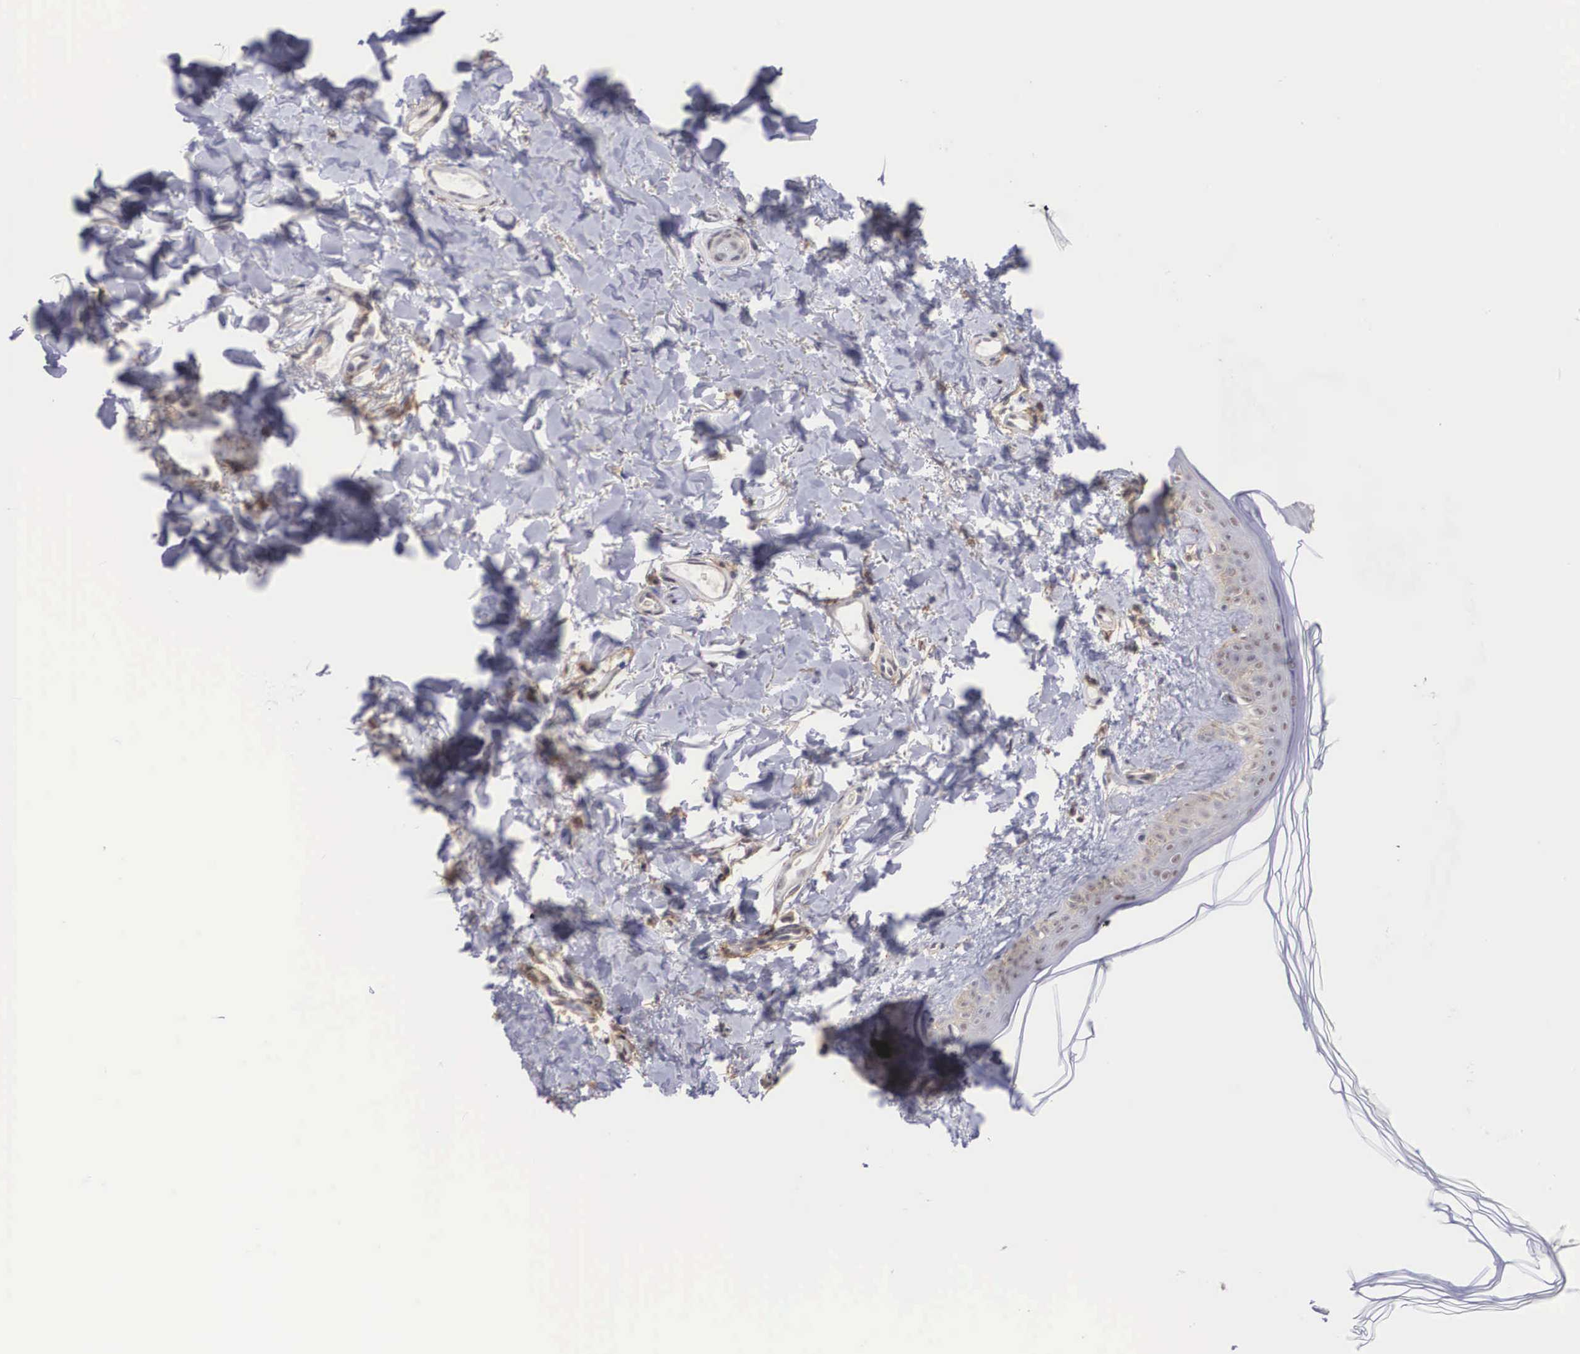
{"staining": {"intensity": "negative", "quantity": "none", "location": "none"}, "tissue": "skin", "cell_type": "Fibroblasts", "image_type": "normal", "snomed": [{"axis": "morphology", "description": "Normal tissue, NOS"}, {"axis": "topography", "description": "Skin"}], "caption": "Photomicrograph shows no protein positivity in fibroblasts of normal skin.", "gene": "NR4A2", "patient": {"sex": "female", "age": 56}}